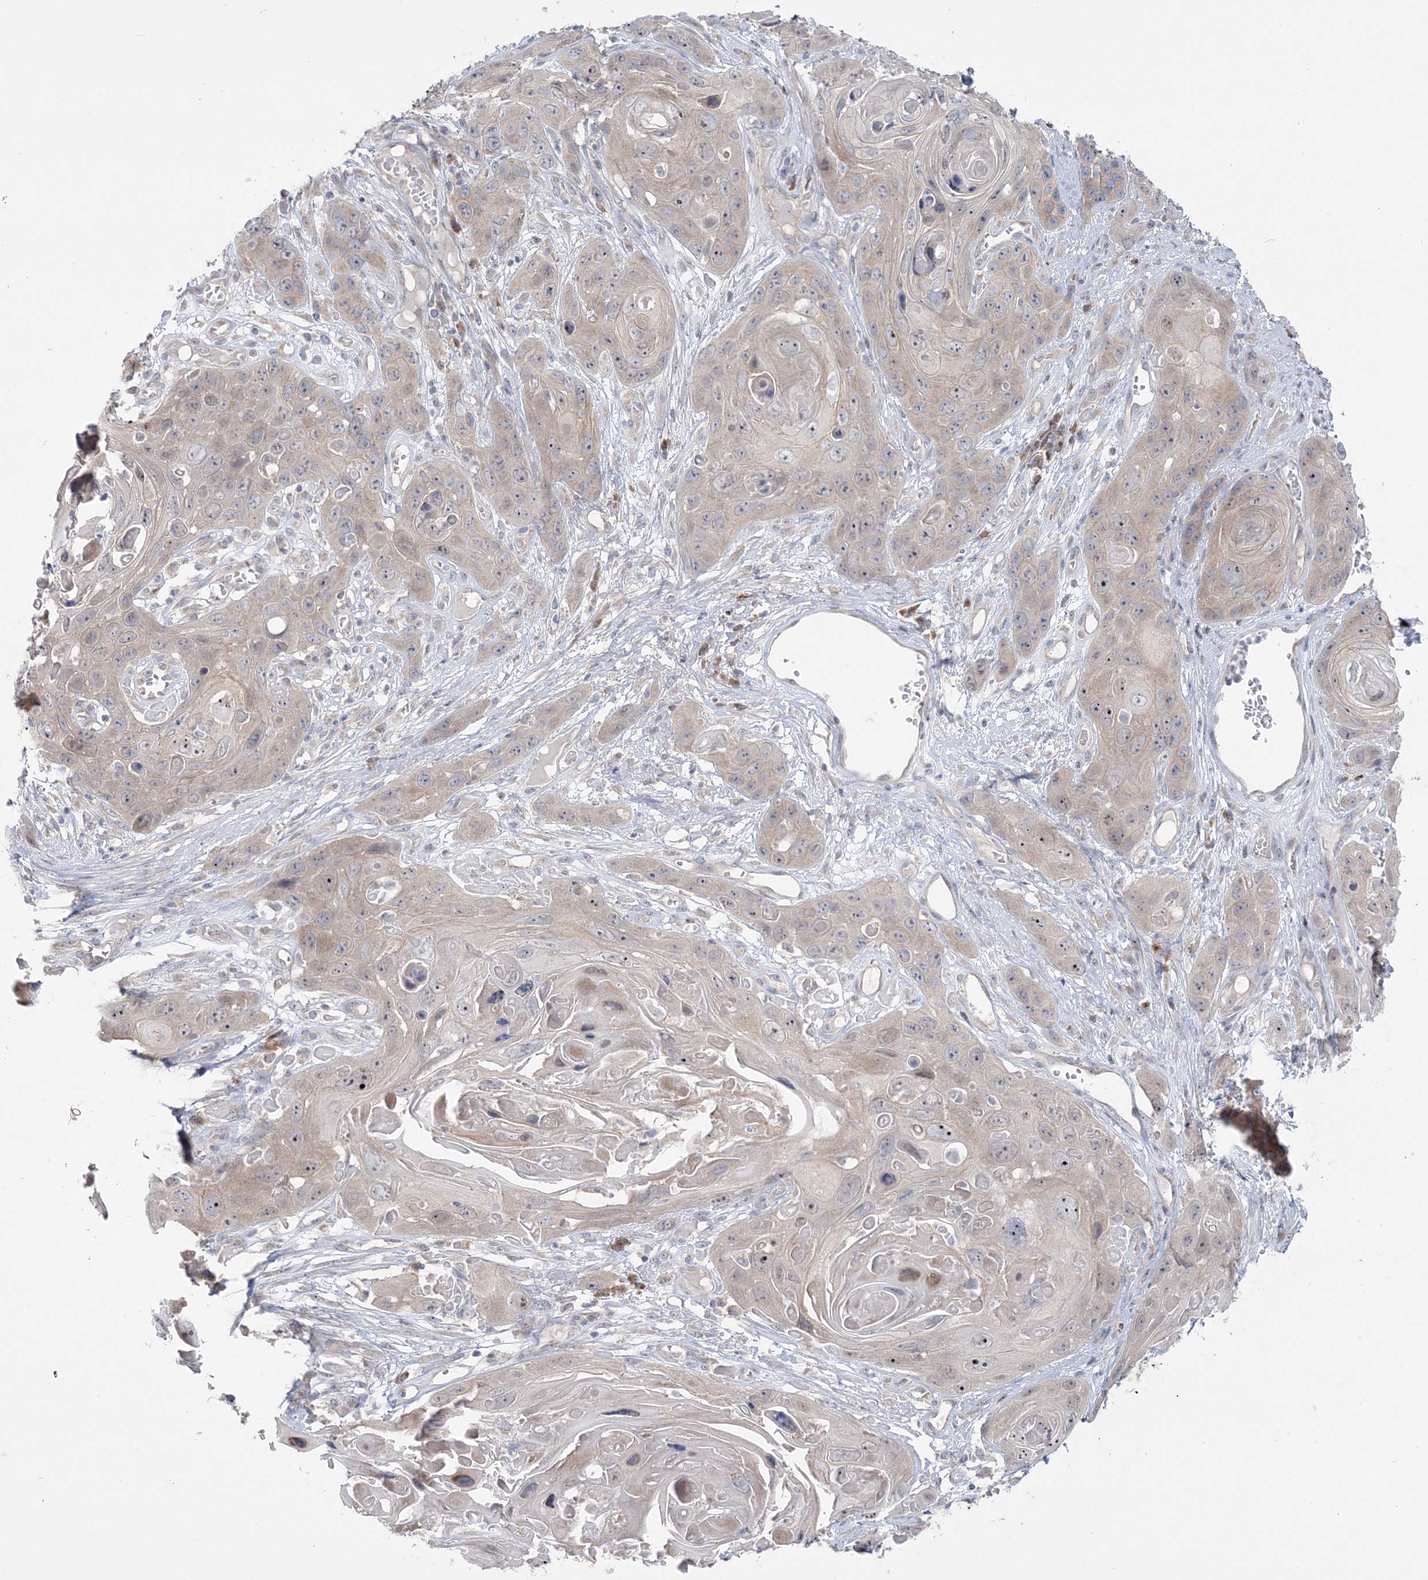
{"staining": {"intensity": "weak", "quantity": "<25%", "location": "cytoplasmic/membranous,nuclear"}, "tissue": "skin cancer", "cell_type": "Tumor cells", "image_type": "cancer", "snomed": [{"axis": "morphology", "description": "Squamous cell carcinoma, NOS"}, {"axis": "topography", "description": "Skin"}], "caption": "The IHC photomicrograph has no significant staining in tumor cells of skin cancer (squamous cell carcinoma) tissue.", "gene": "MMADHC", "patient": {"sex": "male", "age": 55}}